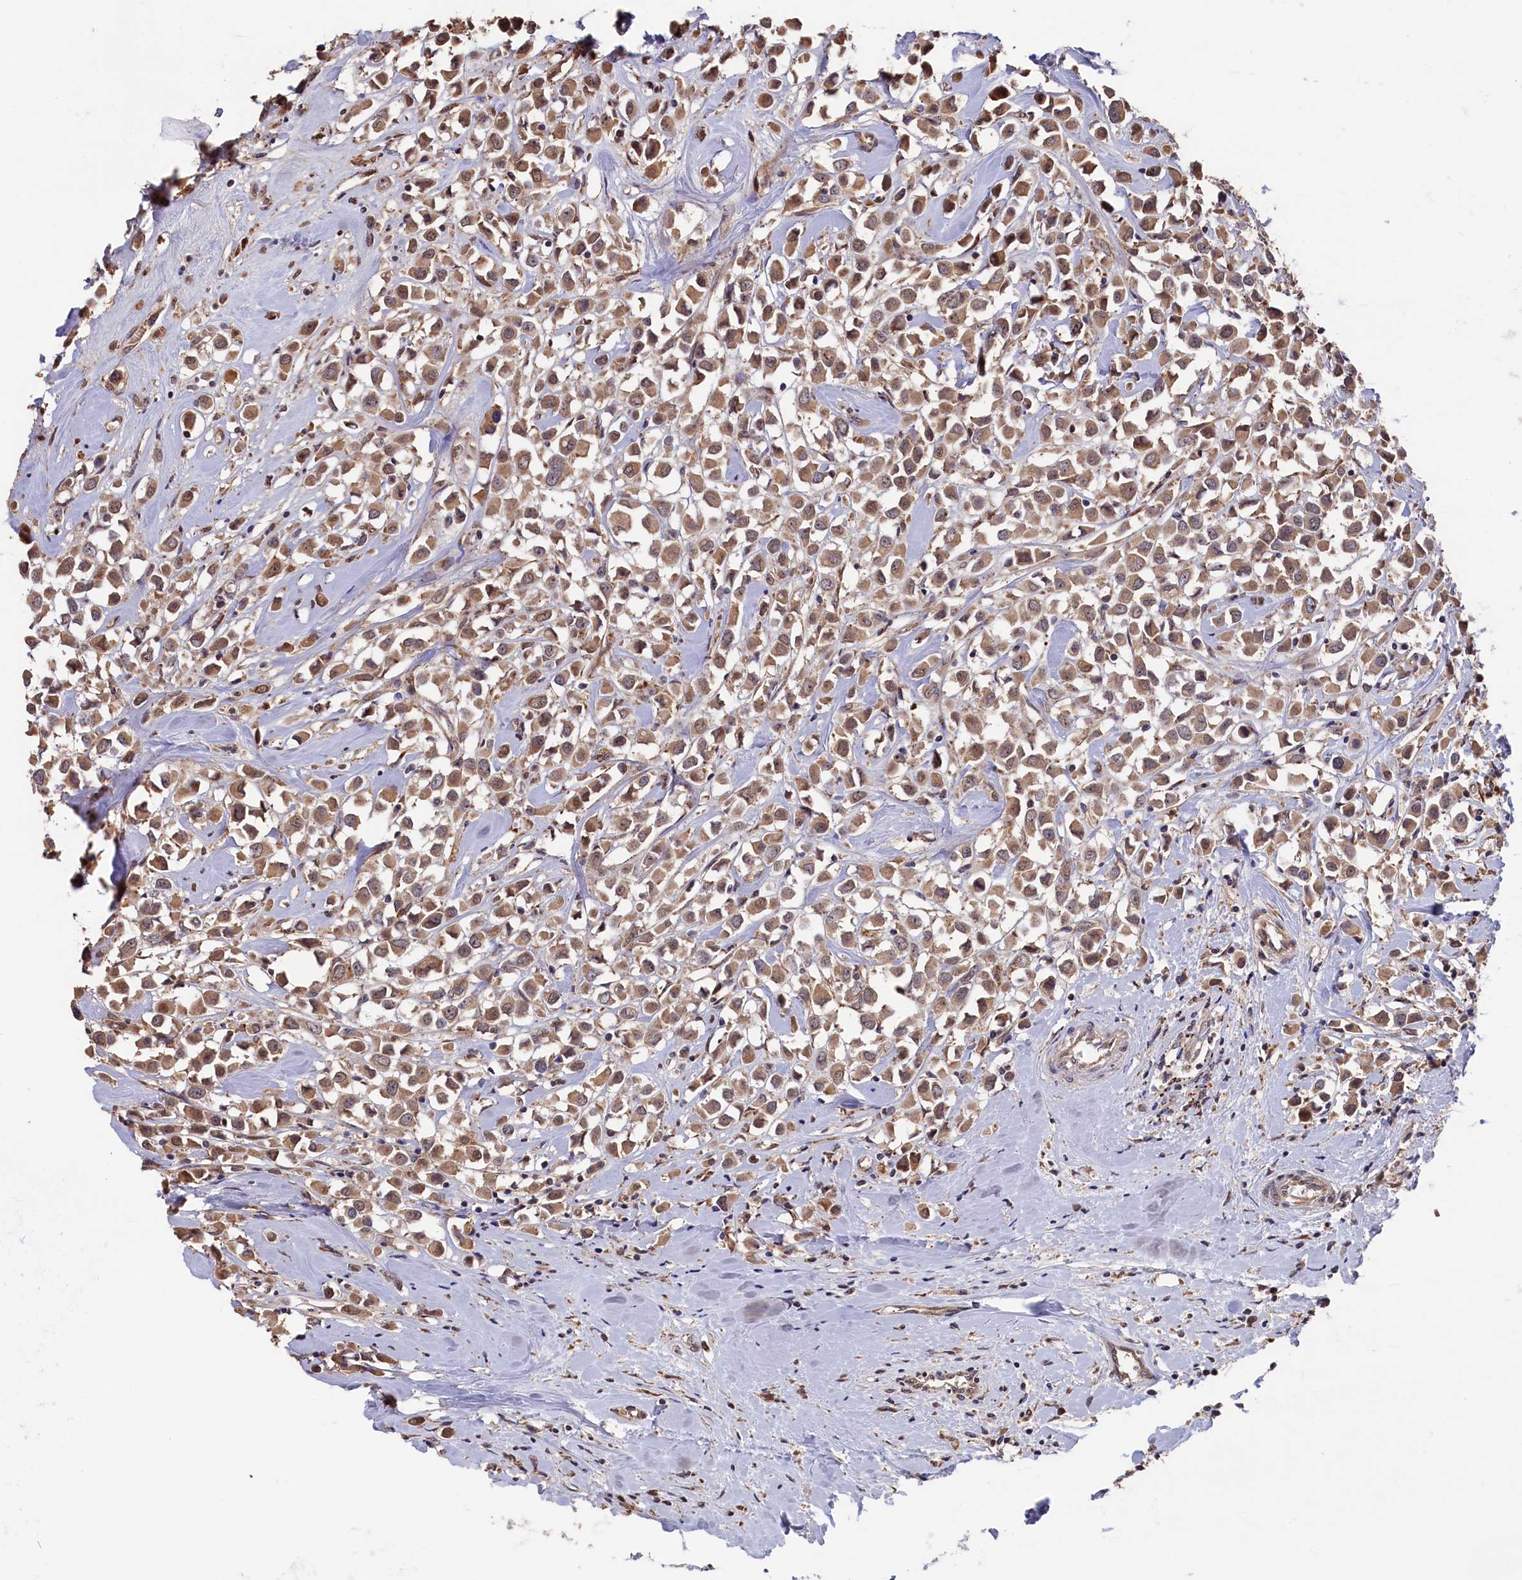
{"staining": {"intensity": "moderate", "quantity": ">75%", "location": "cytoplasmic/membranous"}, "tissue": "breast cancer", "cell_type": "Tumor cells", "image_type": "cancer", "snomed": [{"axis": "morphology", "description": "Duct carcinoma"}, {"axis": "topography", "description": "Breast"}], "caption": "An image of human invasive ductal carcinoma (breast) stained for a protein reveals moderate cytoplasmic/membranous brown staining in tumor cells.", "gene": "SLC12A4", "patient": {"sex": "female", "age": 61}}